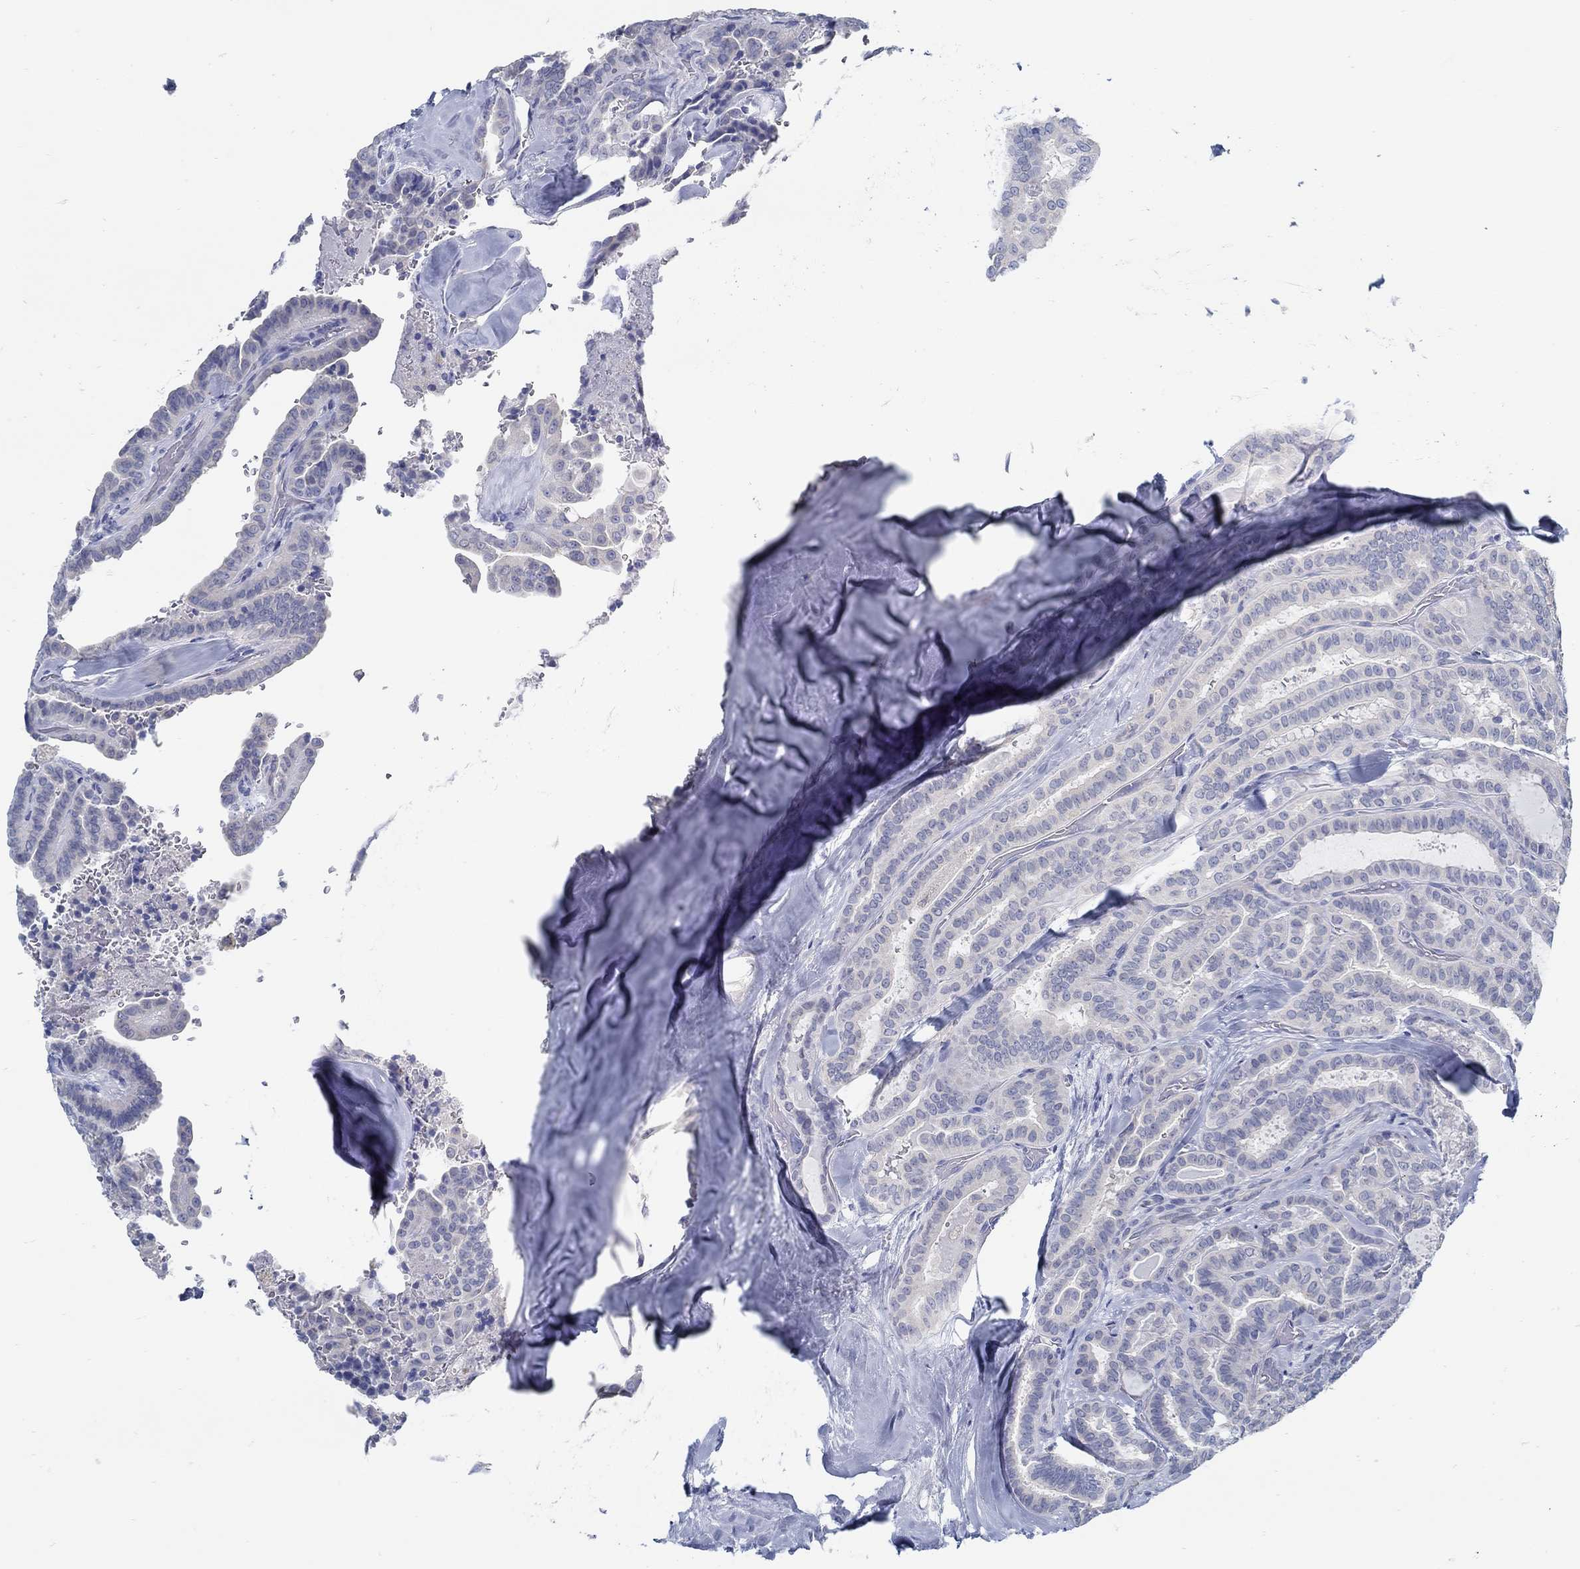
{"staining": {"intensity": "negative", "quantity": "none", "location": "none"}, "tissue": "thyroid cancer", "cell_type": "Tumor cells", "image_type": "cancer", "snomed": [{"axis": "morphology", "description": "Papillary adenocarcinoma, NOS"}, {"axis": "topography", "description": "Thyroid gland"}], "caption": "A micrograph of thyroid papillary adenocarcinoma stained for a protein shows no brown staining in tumor cells. (DAB immunohistochemistry (IHC) with hematoxylin counter stain).", "gene": "ZFAND4", "patient": {"sex": "female", "age": 39}}